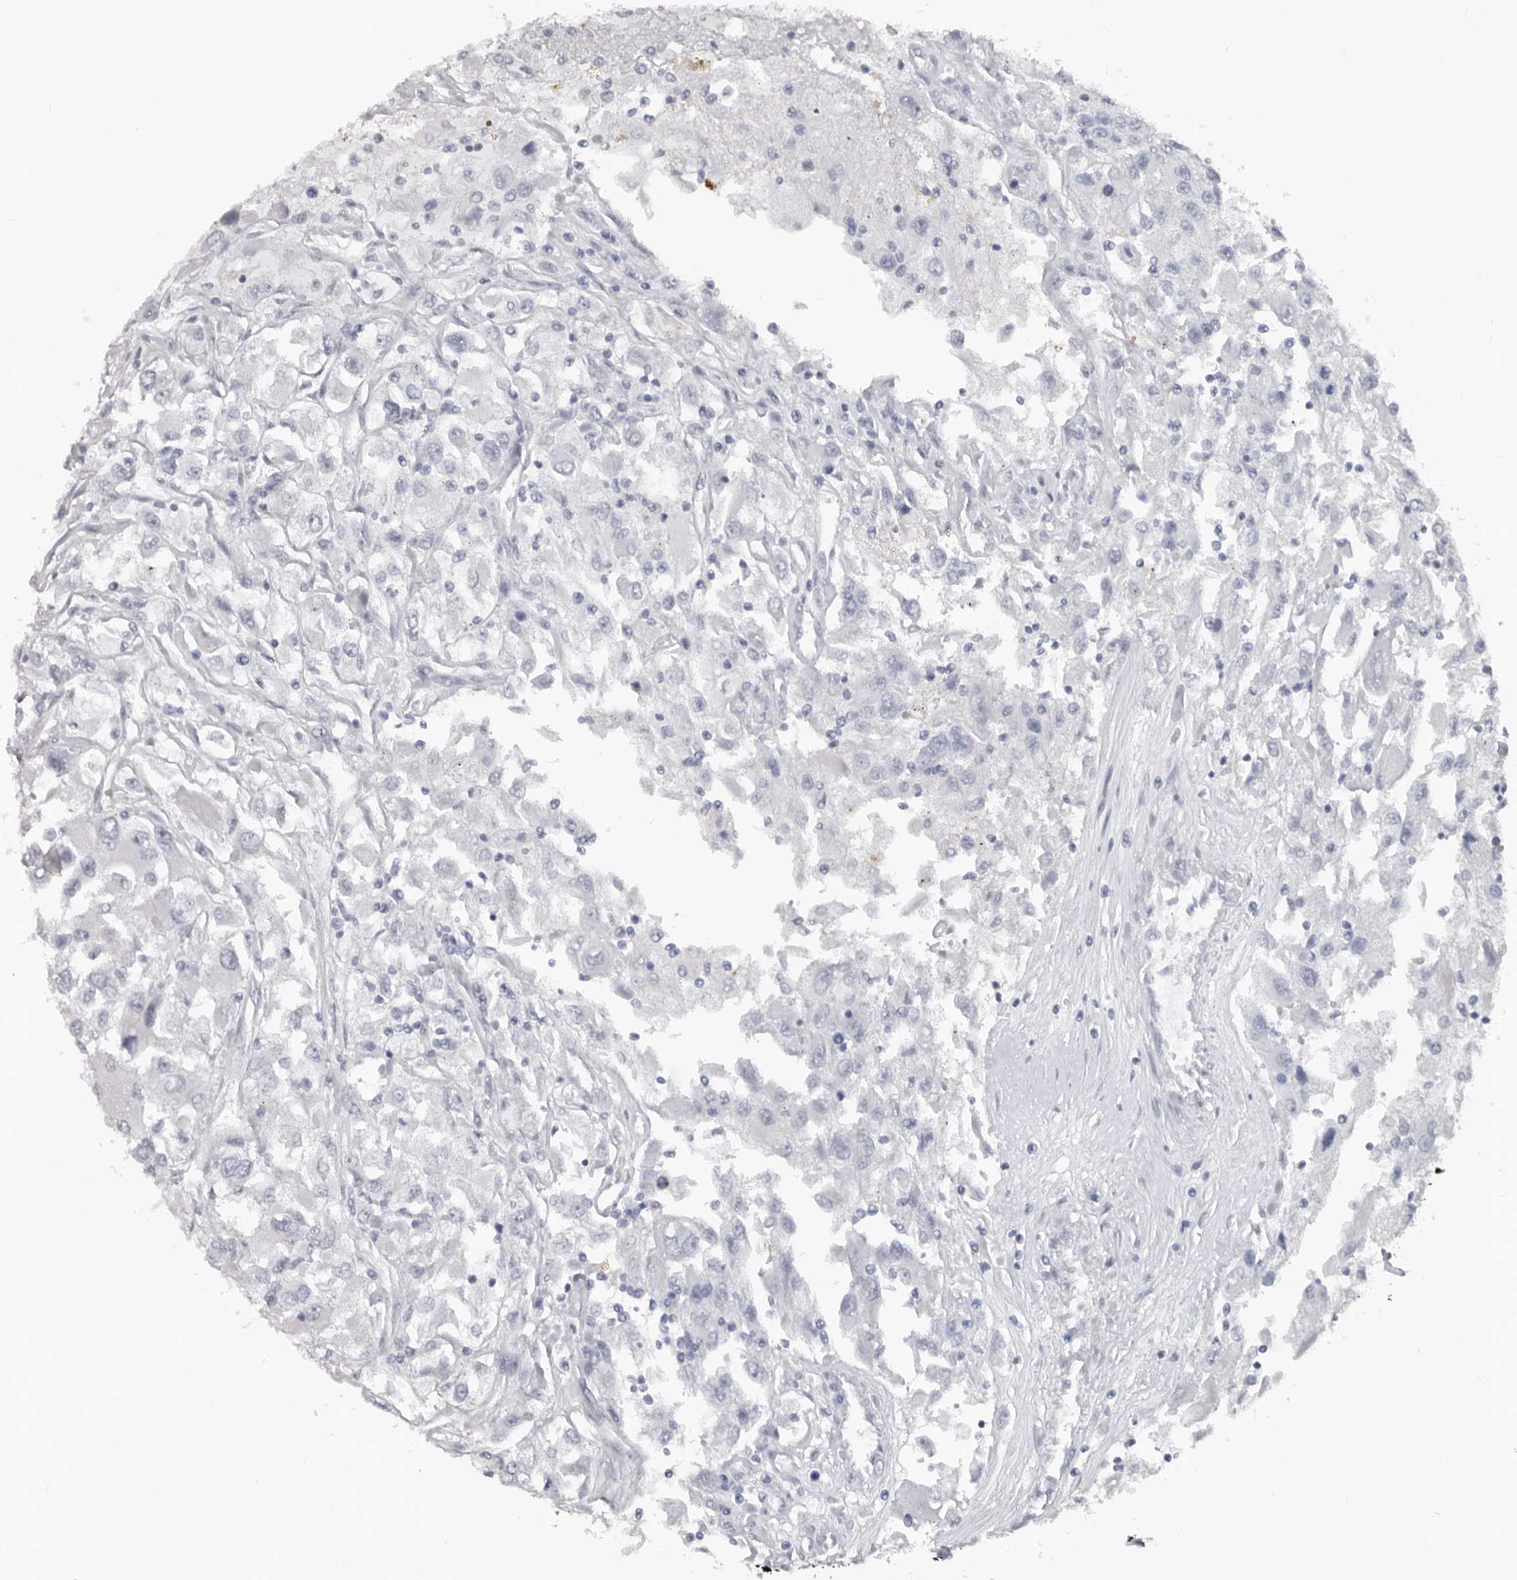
{"staining": {"intensity": "negative", "quantity": "none", "location": "none"}, "tissue": "renal cancer", "cell_type": "Tumor cells", "image_type": "cancer", "snomed": [{"axis": "morphology", "description": "Adenocarcinoma, NOS"}, {"axis": "topography", "description": "Kidney"}], "caption": "The photomicrograph shows no staining of tumor cells in adenocarcinoma (renal).", "gene": "FABP7", "patient": {"sex": "female", "age": 52}}